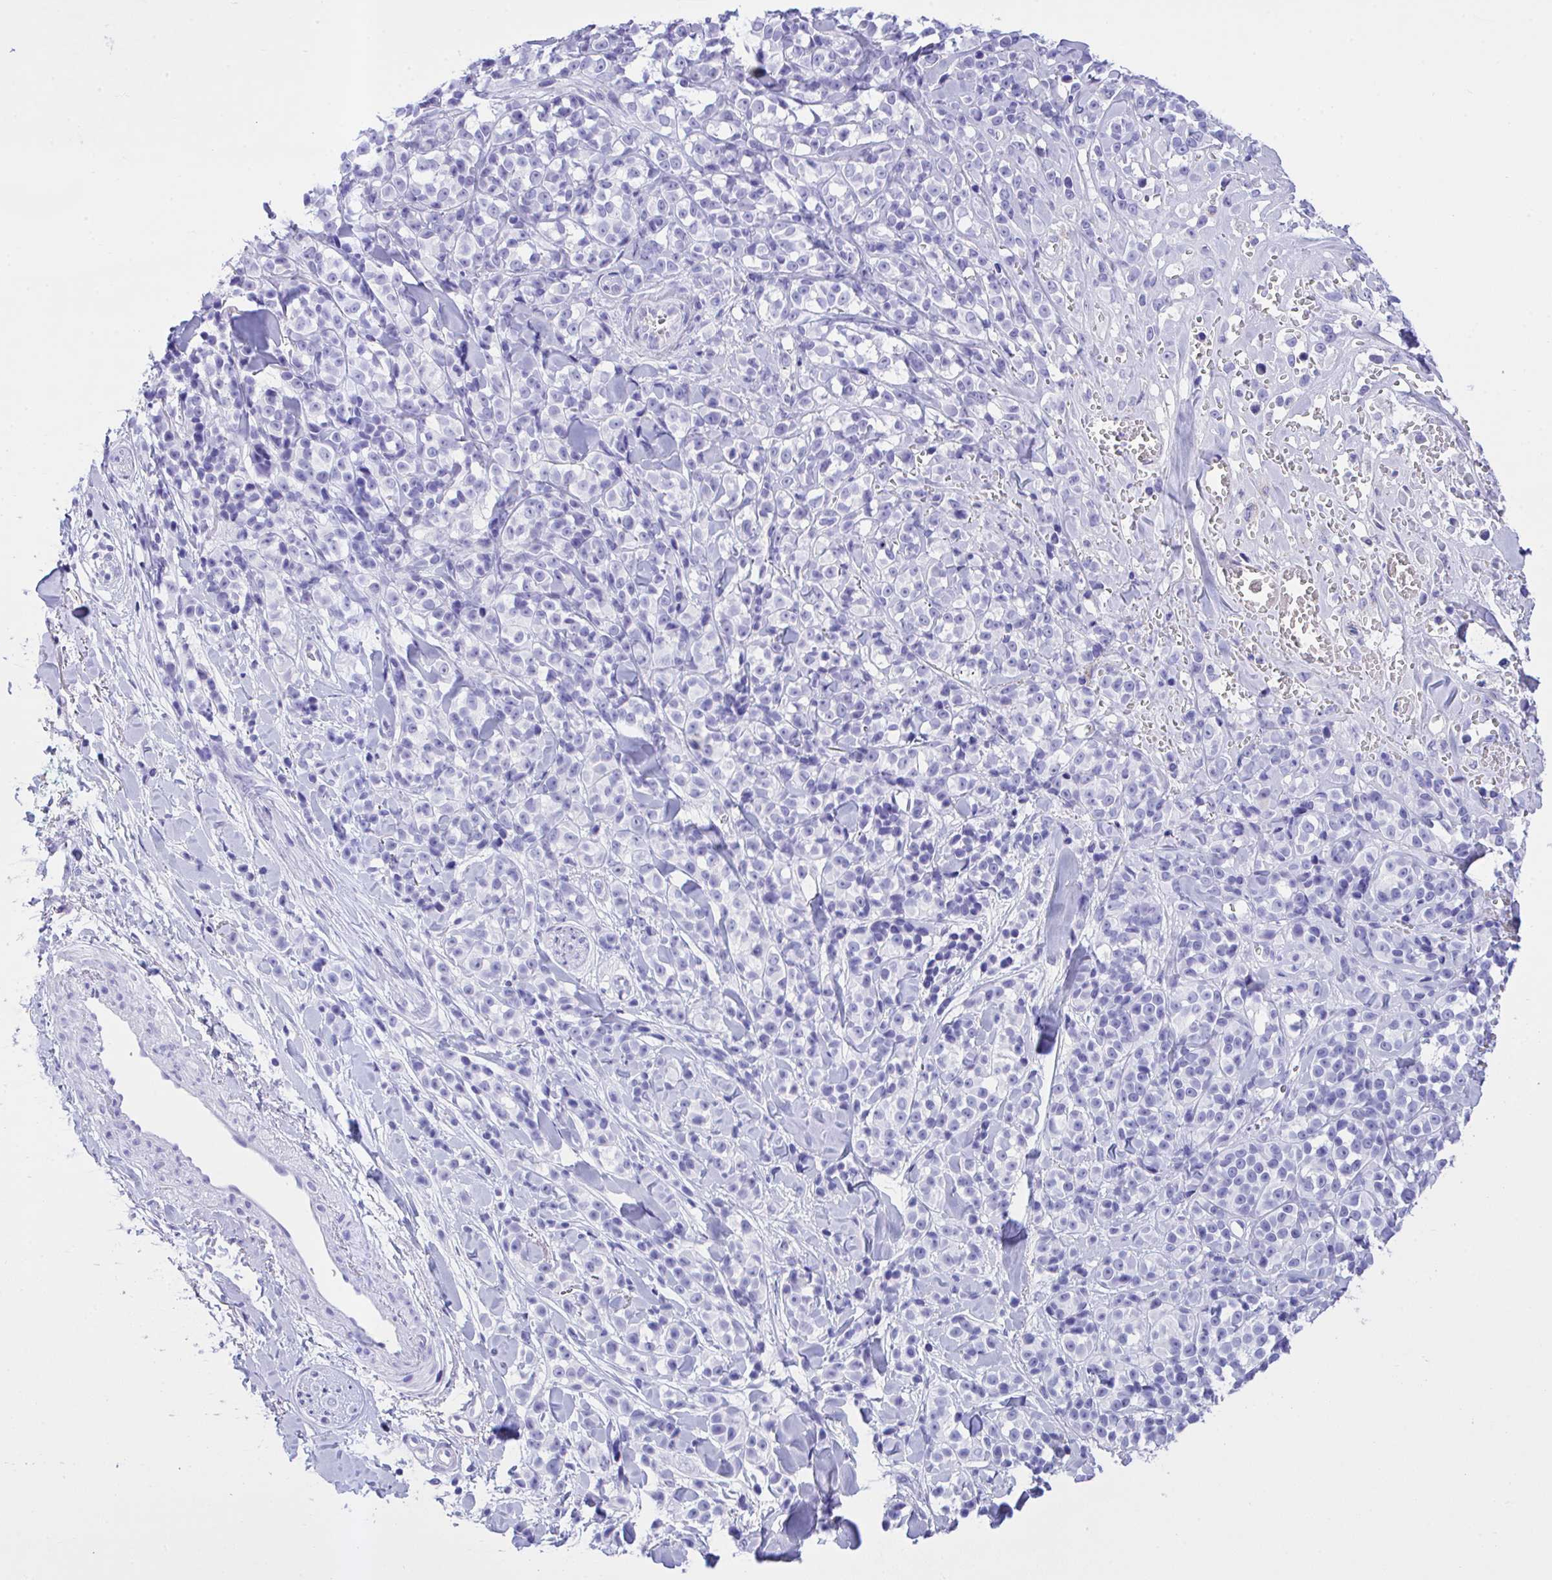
{"staining": {"intensity": "negative", "quantity": "none", "location": "none"}, "tissue": "melanoma", "cell_type": "Tumor cells", "image_type": "cancer", "snomed": [{"axis": "morphology", "description": "Malignant melanoma, NOS"}, {"axis": "topography", "description": "Skin"}], "caption": "IHC of human melanoma exhibits no positivity in tumor cells.", "gene": "AKR1D1", "patient": {"sex": "male", "age": 85}}